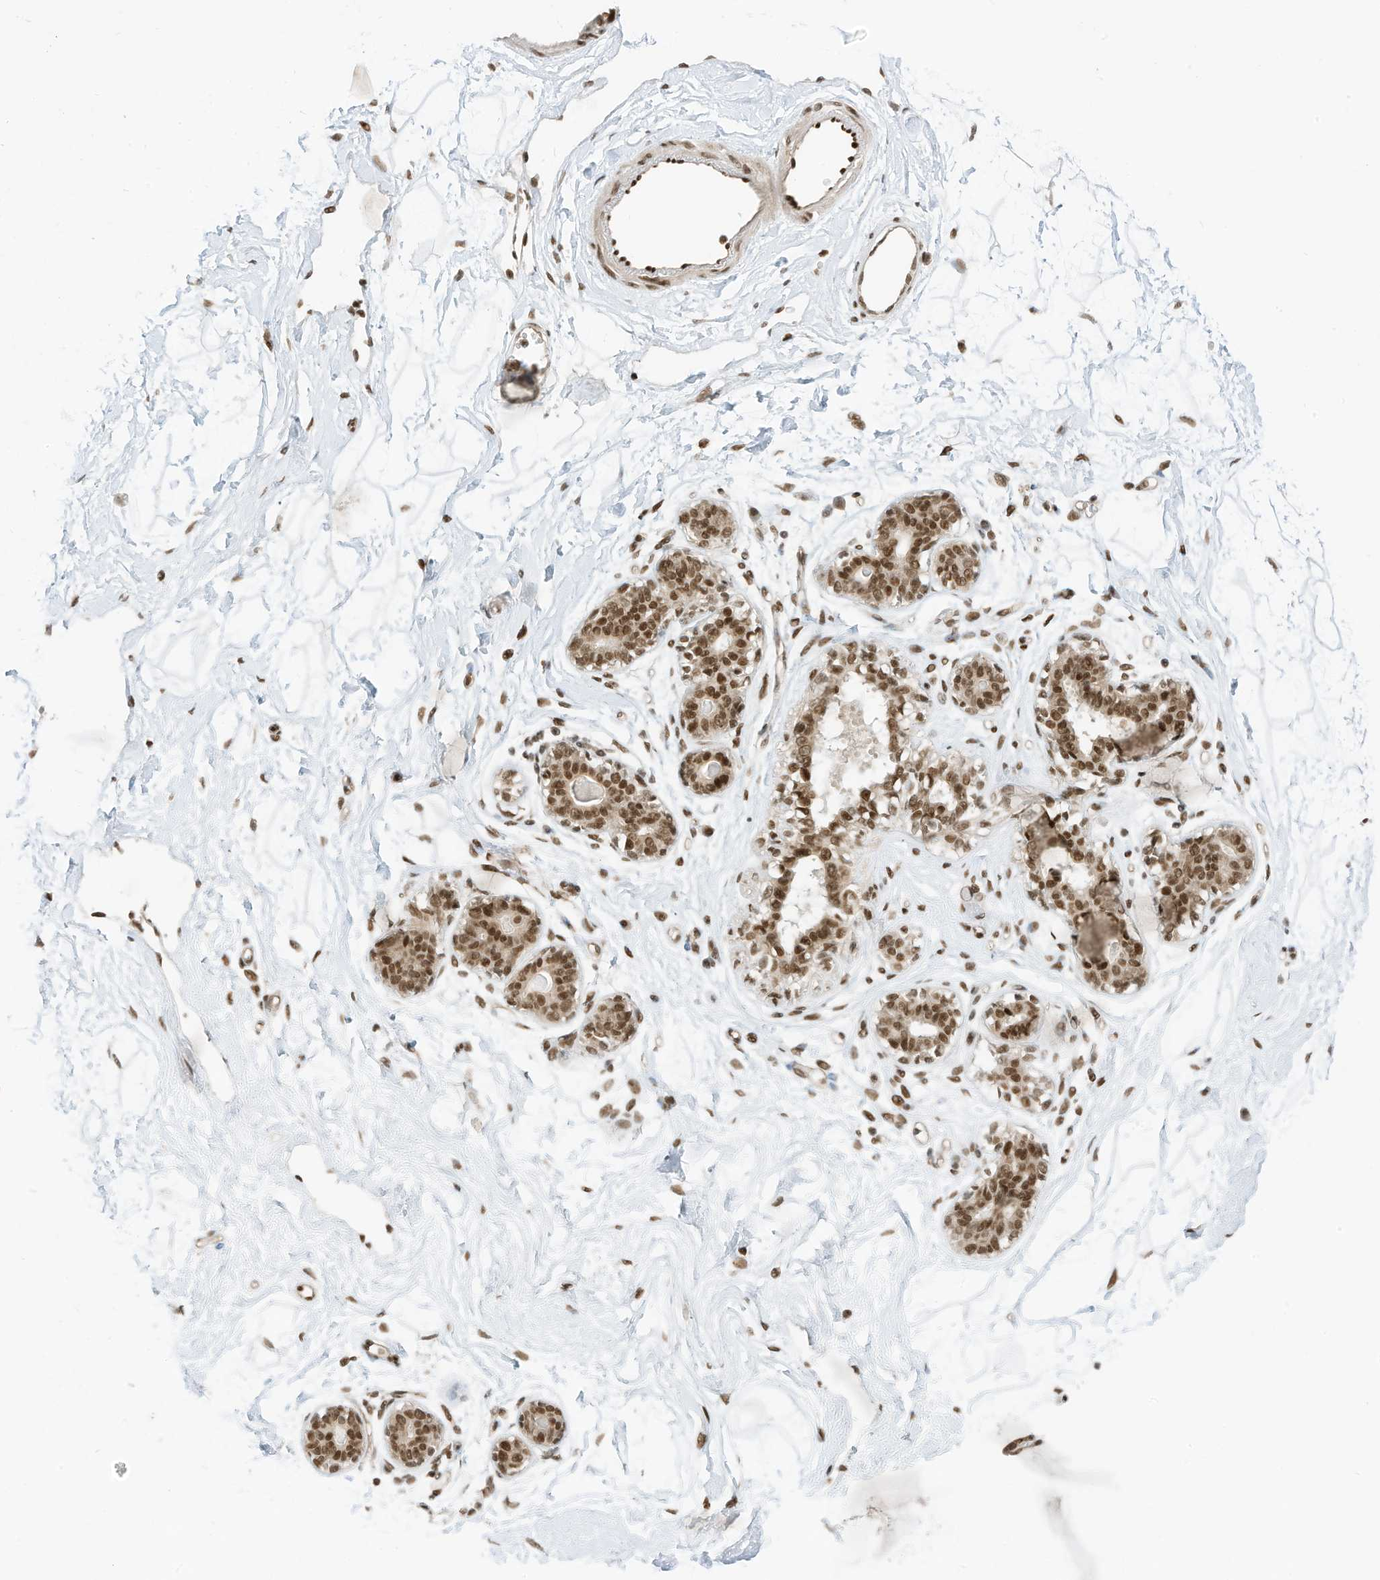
{"staining": {"intensity": "moderate", "quantity": ">75%", "location": "nuclear"}, "tissue": "breast", "cell_type": "Adipocytes", "image_type": "normal", "snomed": [{"axis": "morphology", "description": "Normal tissue, NOS"}, {"axis": "topography", "description": "Breast"}], "caption": "Moderate nuclear expression is seen in approximately >75% of adipocytes in normal breast. (DAB IHC with brightfield microscopy, high magnification).", "gene": "AURKAIP1", "patient": {"sex": "female", "age": 45}}